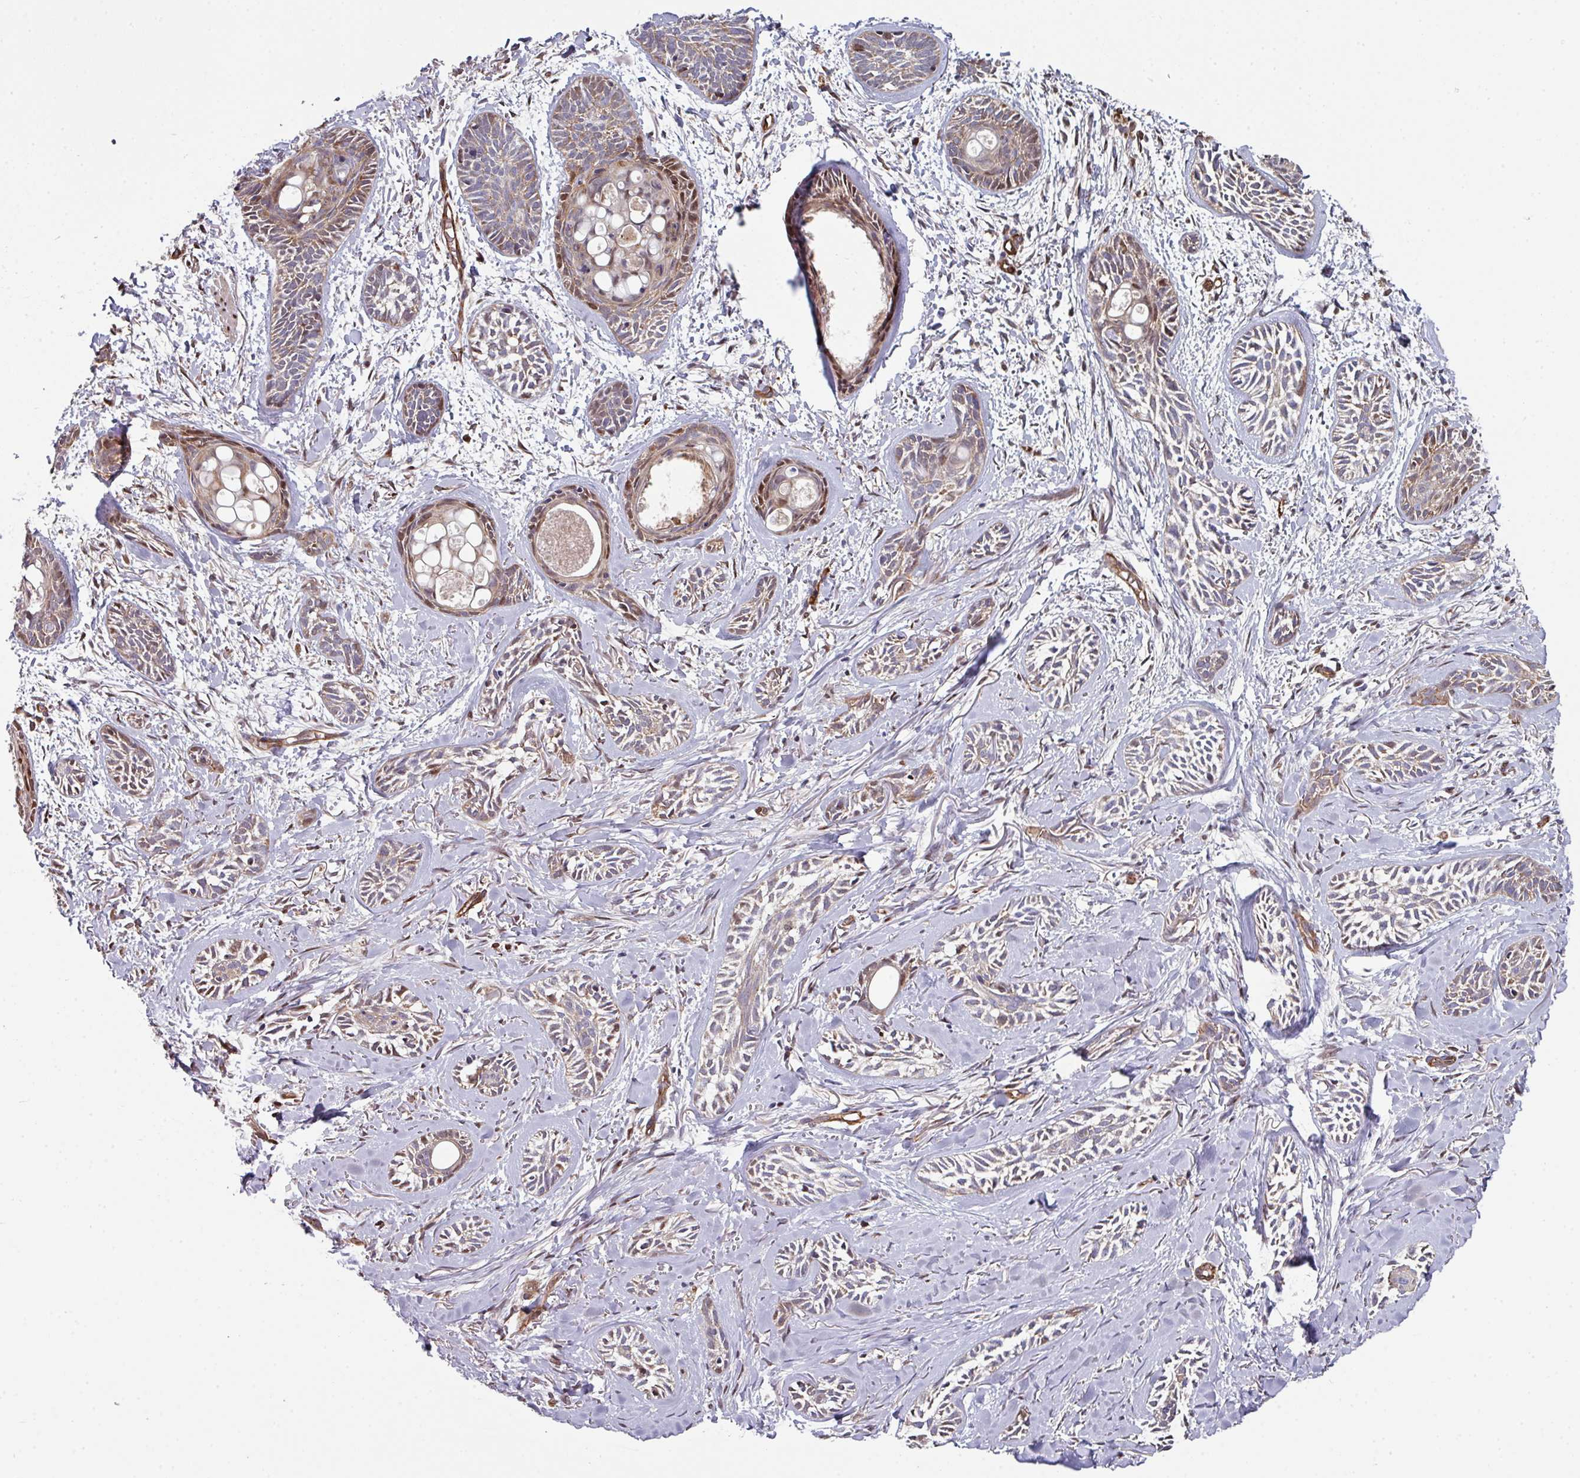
{"staining": {"intensity": "weak", "quantity": "25%-75%", "location": "cytoplasmic/membranous"}, "tissue": "skin cancer", "cell_type": "Tumor cells", "image_type": "cancer", "snomed": [{"axis": "morphology", "description": "Basal cell carcinoma"}, {"axis": "topography", "description": "Skin"}], "caption": "Tumor cells show low levels of weak cytoplasmic/membranous staining in approximately 25%-75% of cells in human skin cancer (basal cell carcinoma). (DAB IHC, brown staining for protein, blue staining for nuclei).", "gene": "ANO9", "patient": {"sex": "female", "age": 59}}